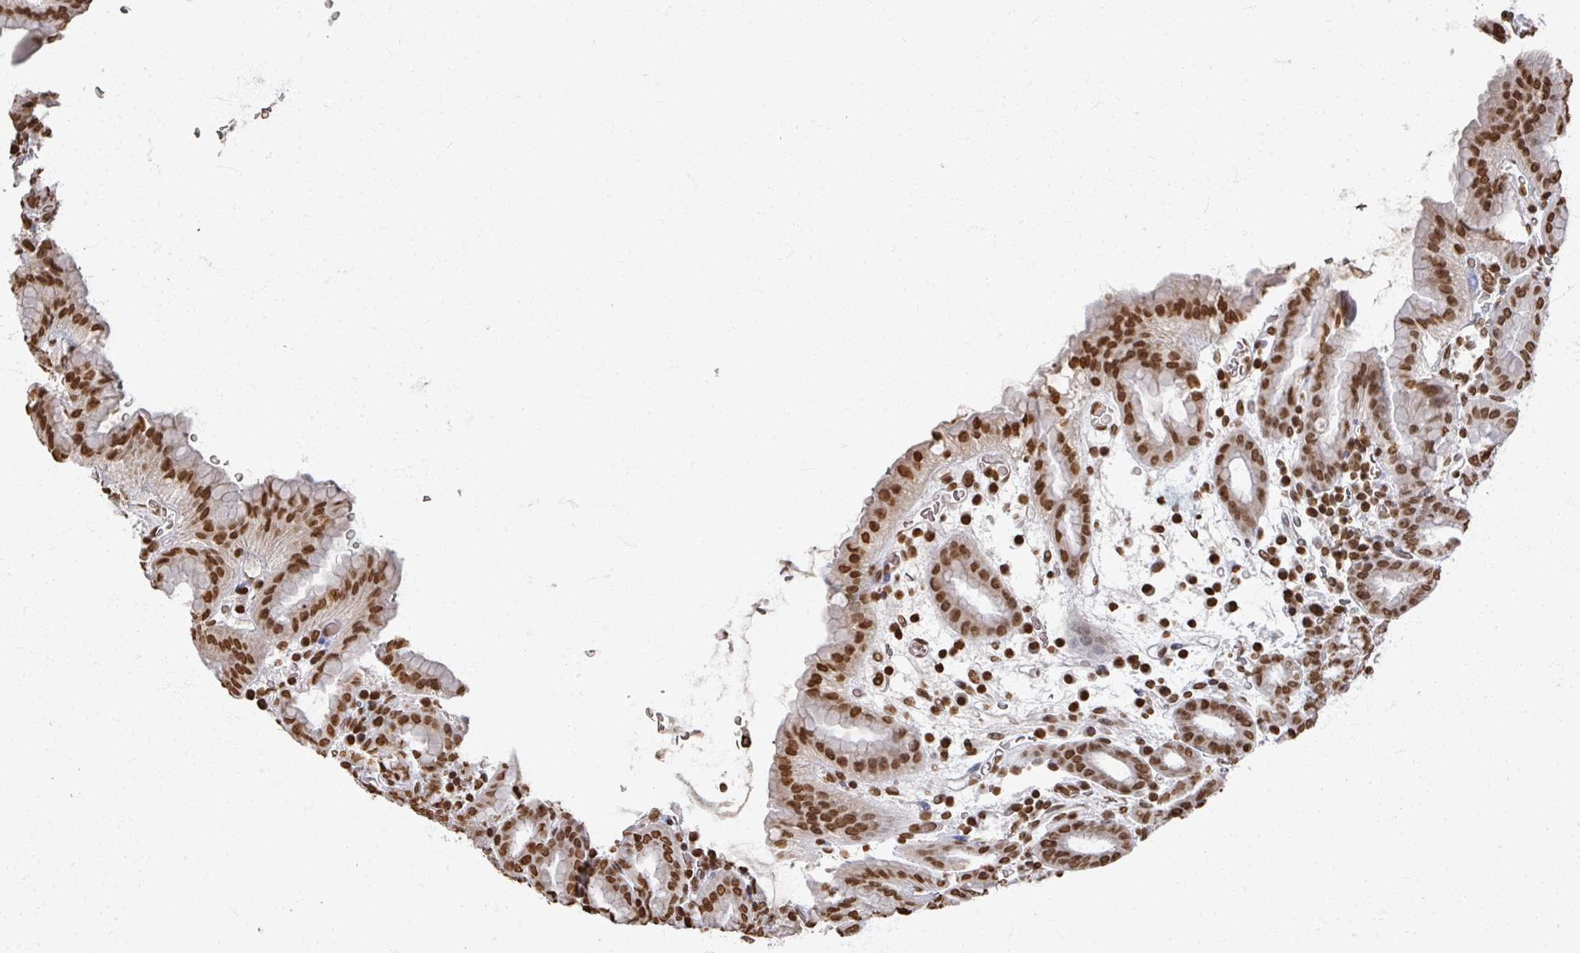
{"staining": {"intensity": "moderate", "quantity": ">75%", "location": "nuclear"}, "tissue": "stomach", "cell_type": "Glandular cells", "image_type": "normal", "snomed": [{"axis": "morphology", "description": "Normal tissue, NOS"}, {"axis": "topography", "description": "Stomach, upper"}, {"axis": "topography", "description": "Stomach"}], "caption": "Unremarkable stomach displays moderate nuclear positivity in approximately >75% of glandular cells, visualized by immunohistochemistry.", "gene": "DCUN1D5", "patient": {"sex": "male", "age": 68}}